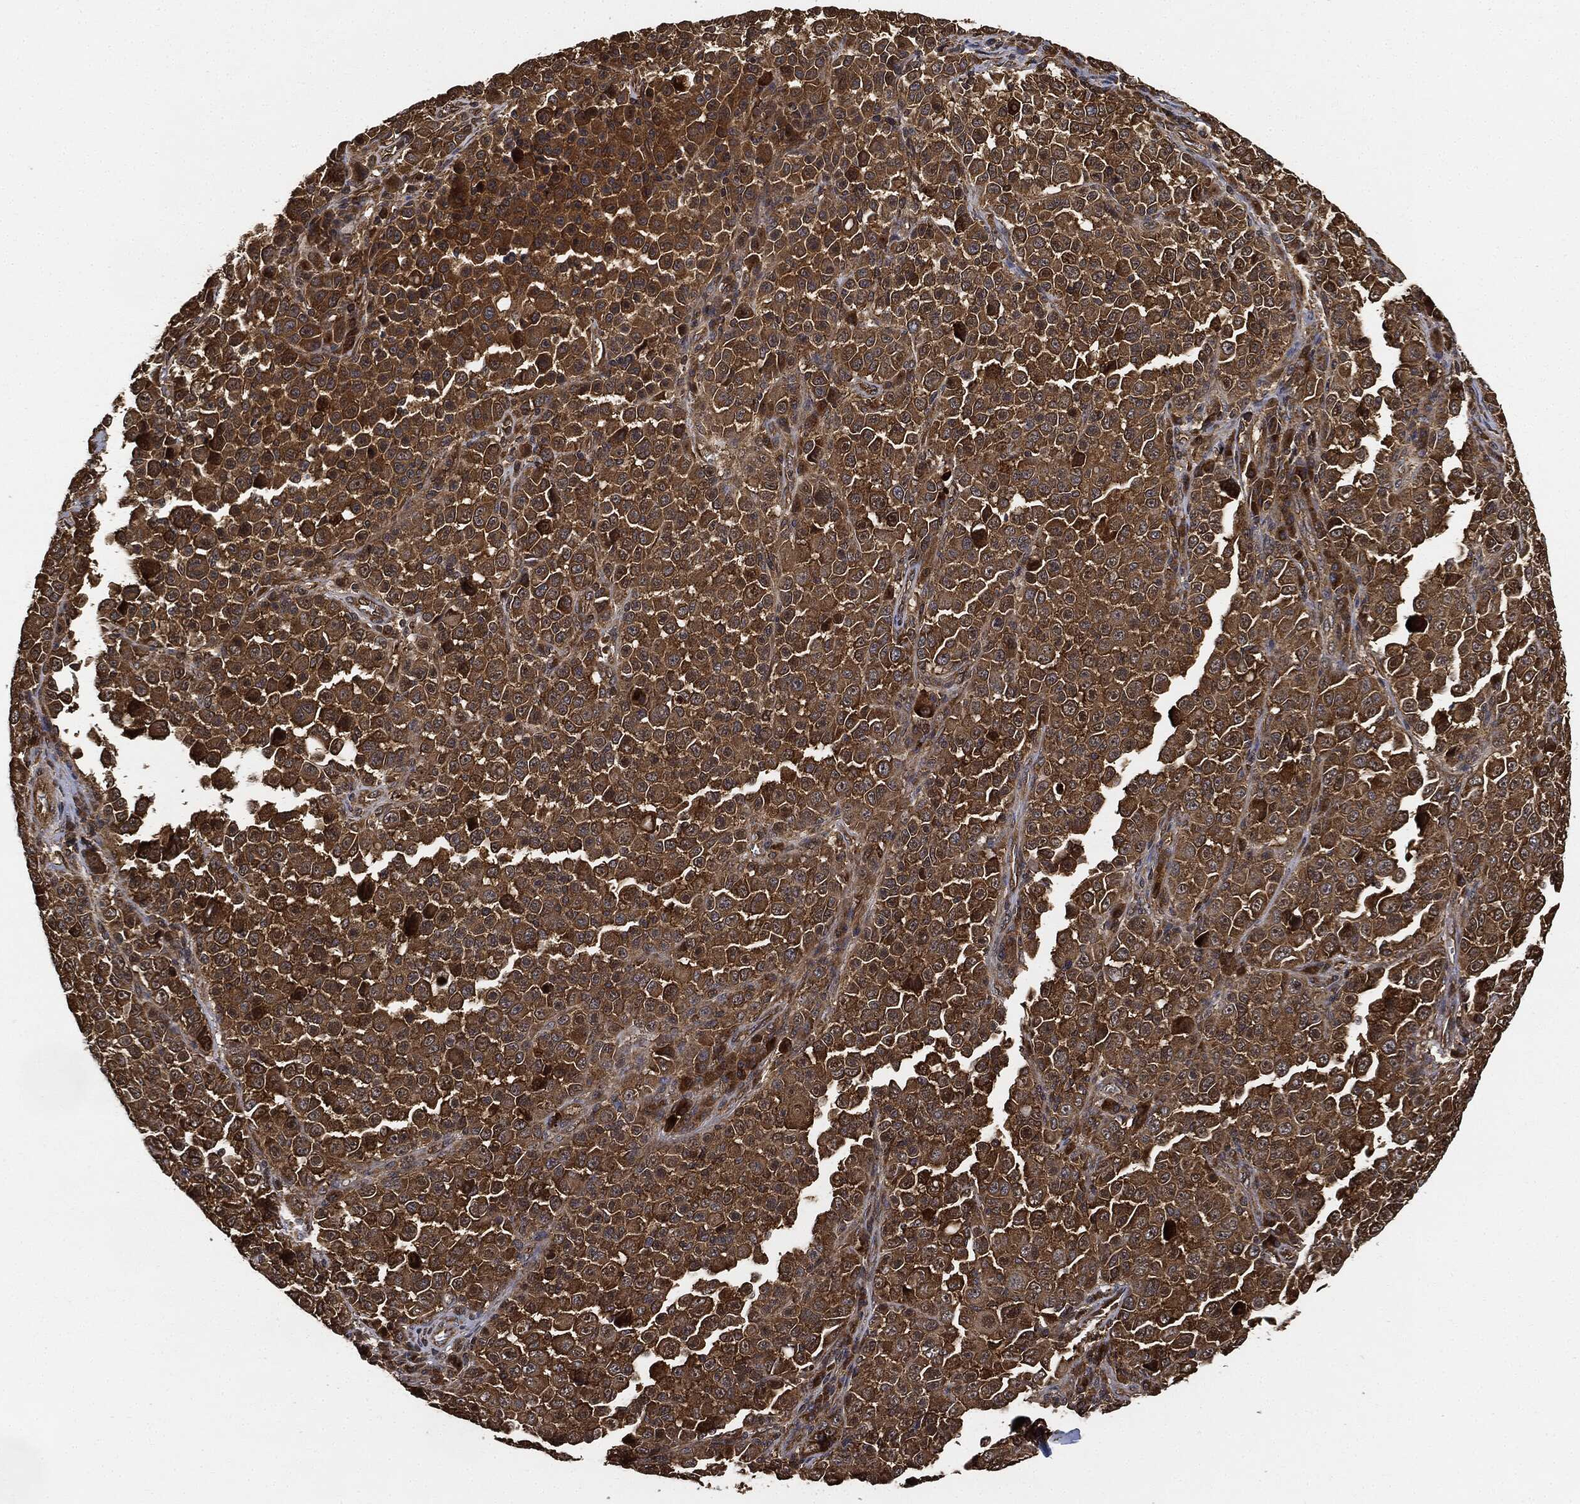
{"staining": {"intensity": "strong", "quantity": ">75%", "location": "cytoplasmic/membranous"}, "tissue": "melanoma", "cell_type": "Tumor cells", "image_type": "cancer", "snomed": [{"axis": "morphology", "description": "Malignant melanoma, NOS"}, {"axis": "topography", "description": "Skin"}], "caption": "Malignant melanoma stained for a protein (brown) exhibits strong cytoplasmic/membranous positive staining in about >75% of tumor cells.", "gene": "CEP290", "patient": {"sex": "female", "age": 57}}